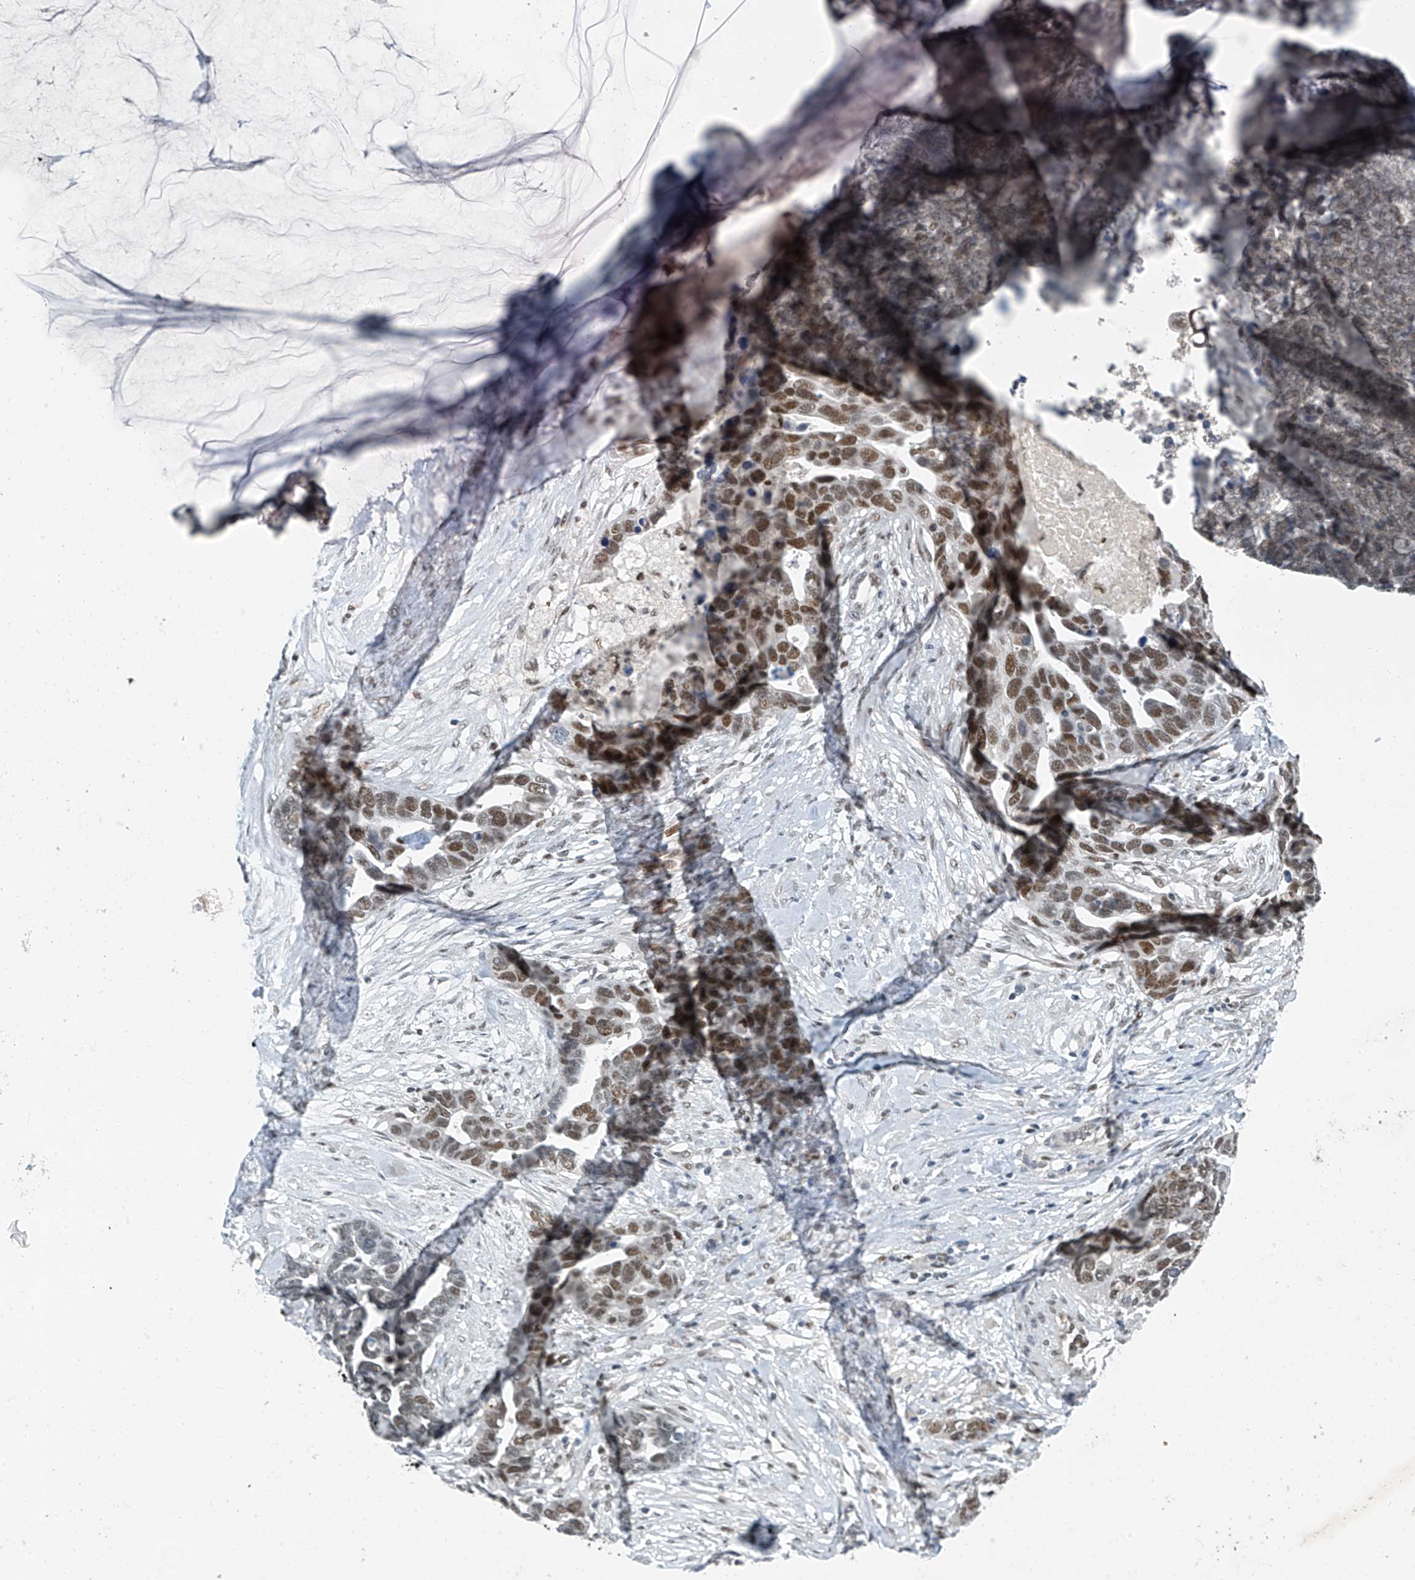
{"staining": {"intensity": "moderate", "quantity": "25%-75%", "location": "nuclear"}, "tissue": "ovarian cancer", "cell_type": "Tumor cells", "image_type": "cancer", "snomed": [{"axis": "morphology", "description": "Cystadenocarcinoma, serous, NOS"}, {"axis": "topography", "description": "Ovary"}], "caption": "The micrograph displays immunohistochemical staining of ovarian serous cystadenocarcinoma. There is moderate nuclear expression is identified in approximately 25%-75% of tumor cells. (DAB = brown stain, brightfield microscopy at high magnification).", "gene": "TAF8", "patient": {"sex": "female", "age": 54}}